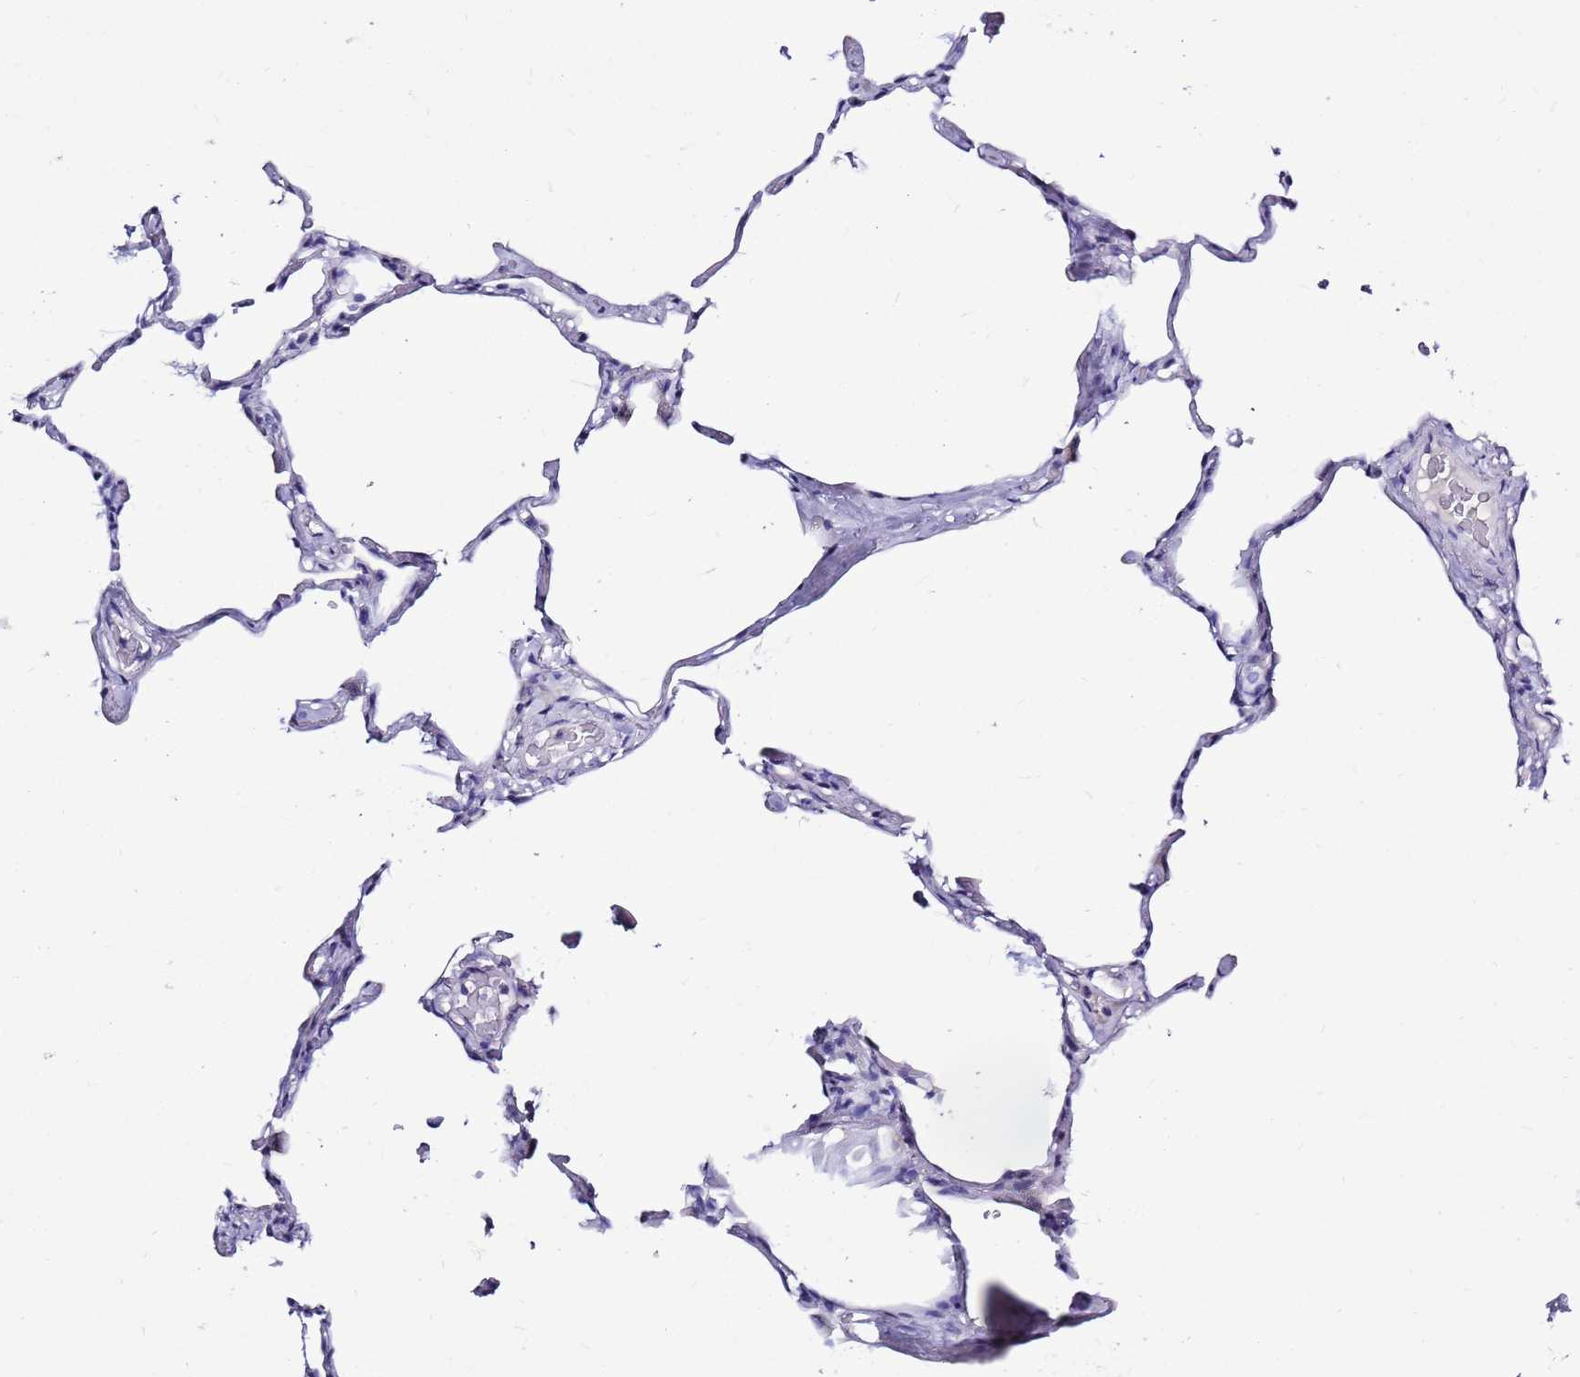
{"staining": {"intensity": "negative", "quantity": "none", "location": "none"}, "tissue": "lung", "cell_type": "Alveolar cells", "image_type": "normal", "snomed": [{"axis": "morphology", "description": "Normal tissue, NOS"}, {"axis": "topography", "description": "Lung"}], "caption": "A micrograph of lung stained for a protein reveals no brown staining in alveolar cells.", "gene": "MTMR2", "patient": {"sex": "male", "age": 65}}